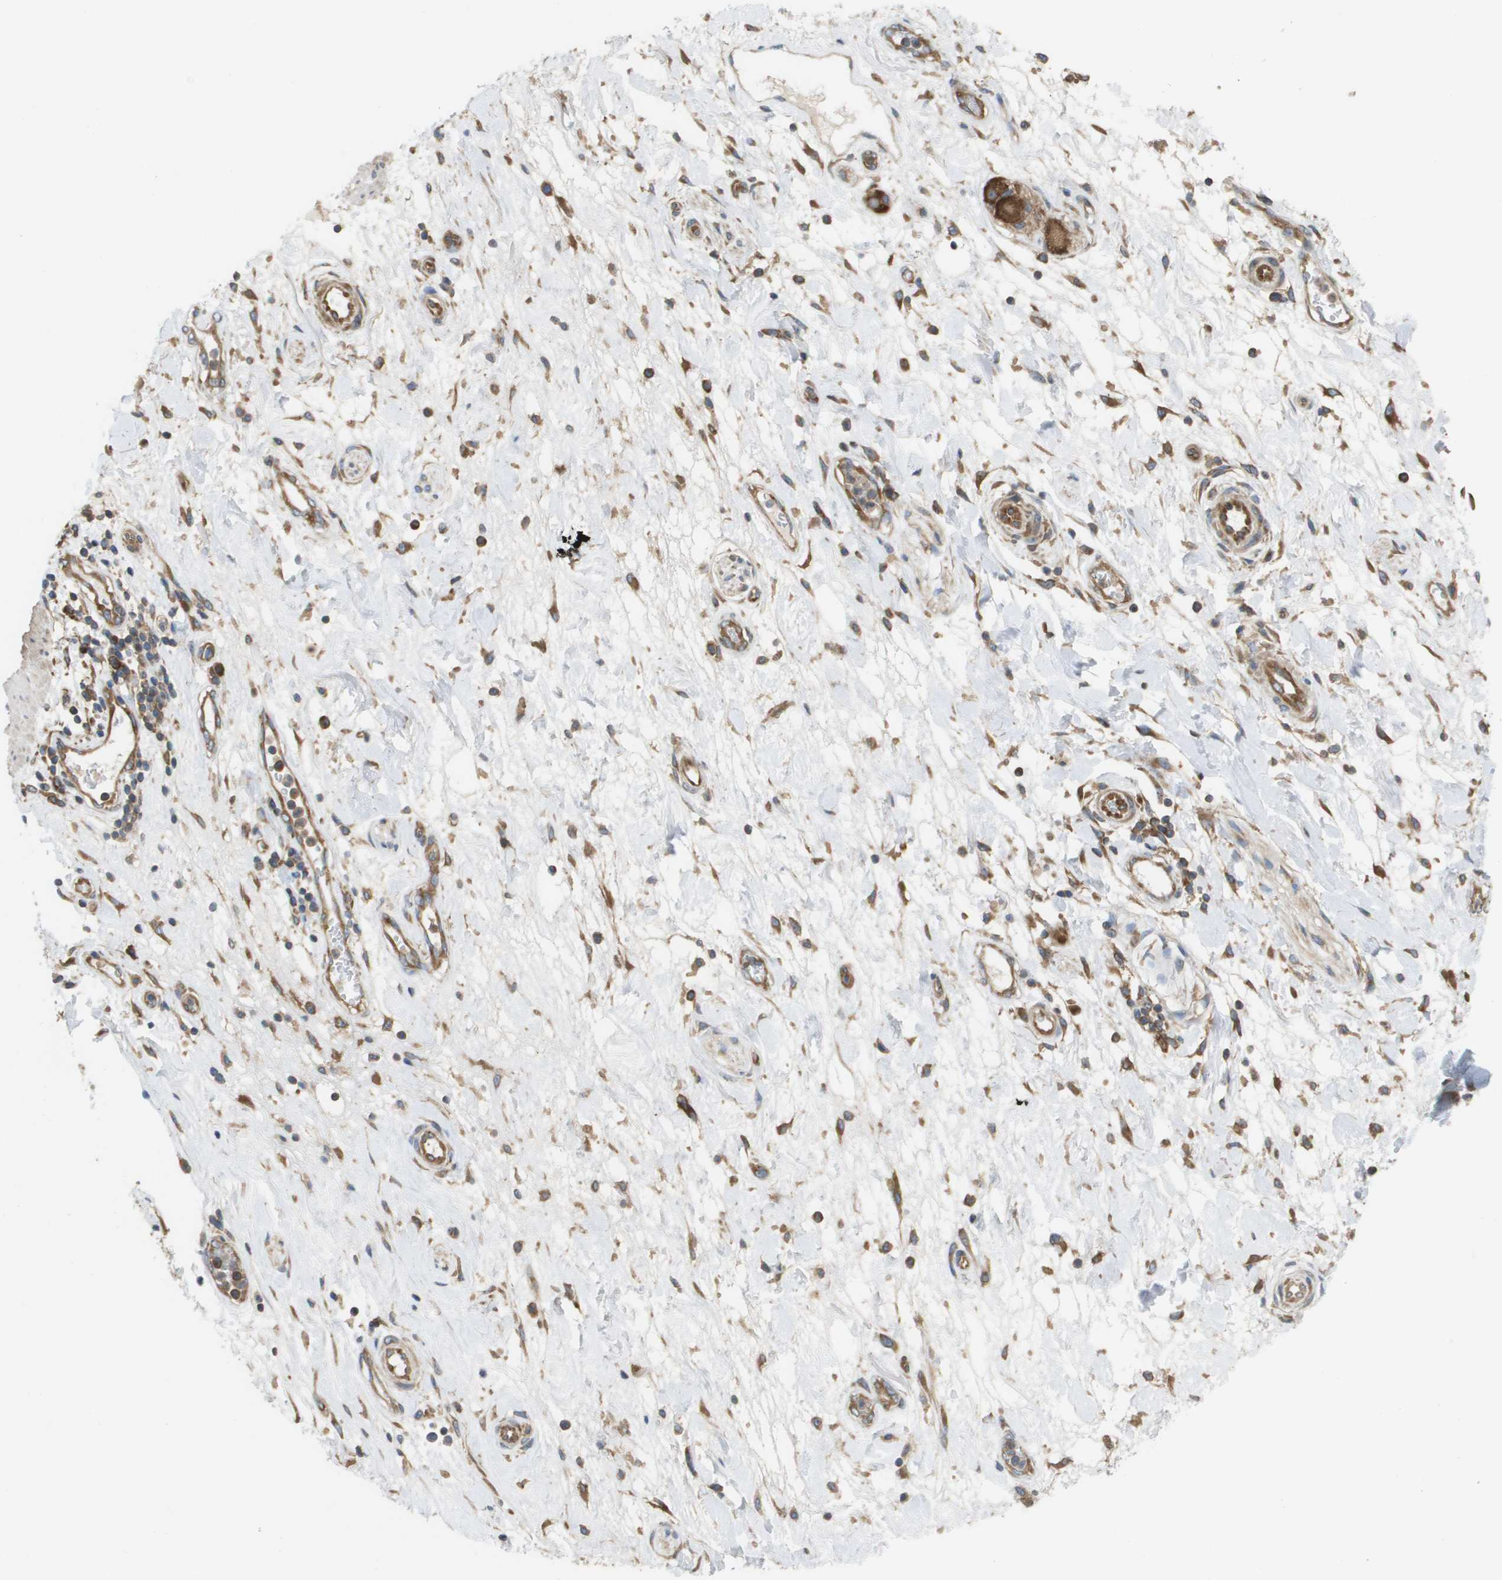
{"staining": {"intensity": "moderate", "quantity": ">75%", "location": "cytoplasmic/membranous"}, "tissue": "pancreatic cancer", "cell_type": "Tumor cells", "image_type": "cancer", "snomed": [{"axis": "morphology", "description": "Adenocarcinoma, NOS"}, {"axis": "topography", "description": "Pancreas"}], "caption": "Pancreatic adenocarcinoma tissue reveals moderate cytoplasmic/membranous expression in about >75% of tumor cells, visualized by immunohistochemistry.", "gene": "EIF4G2", "patient": {"sex": "female", "age": 78}}